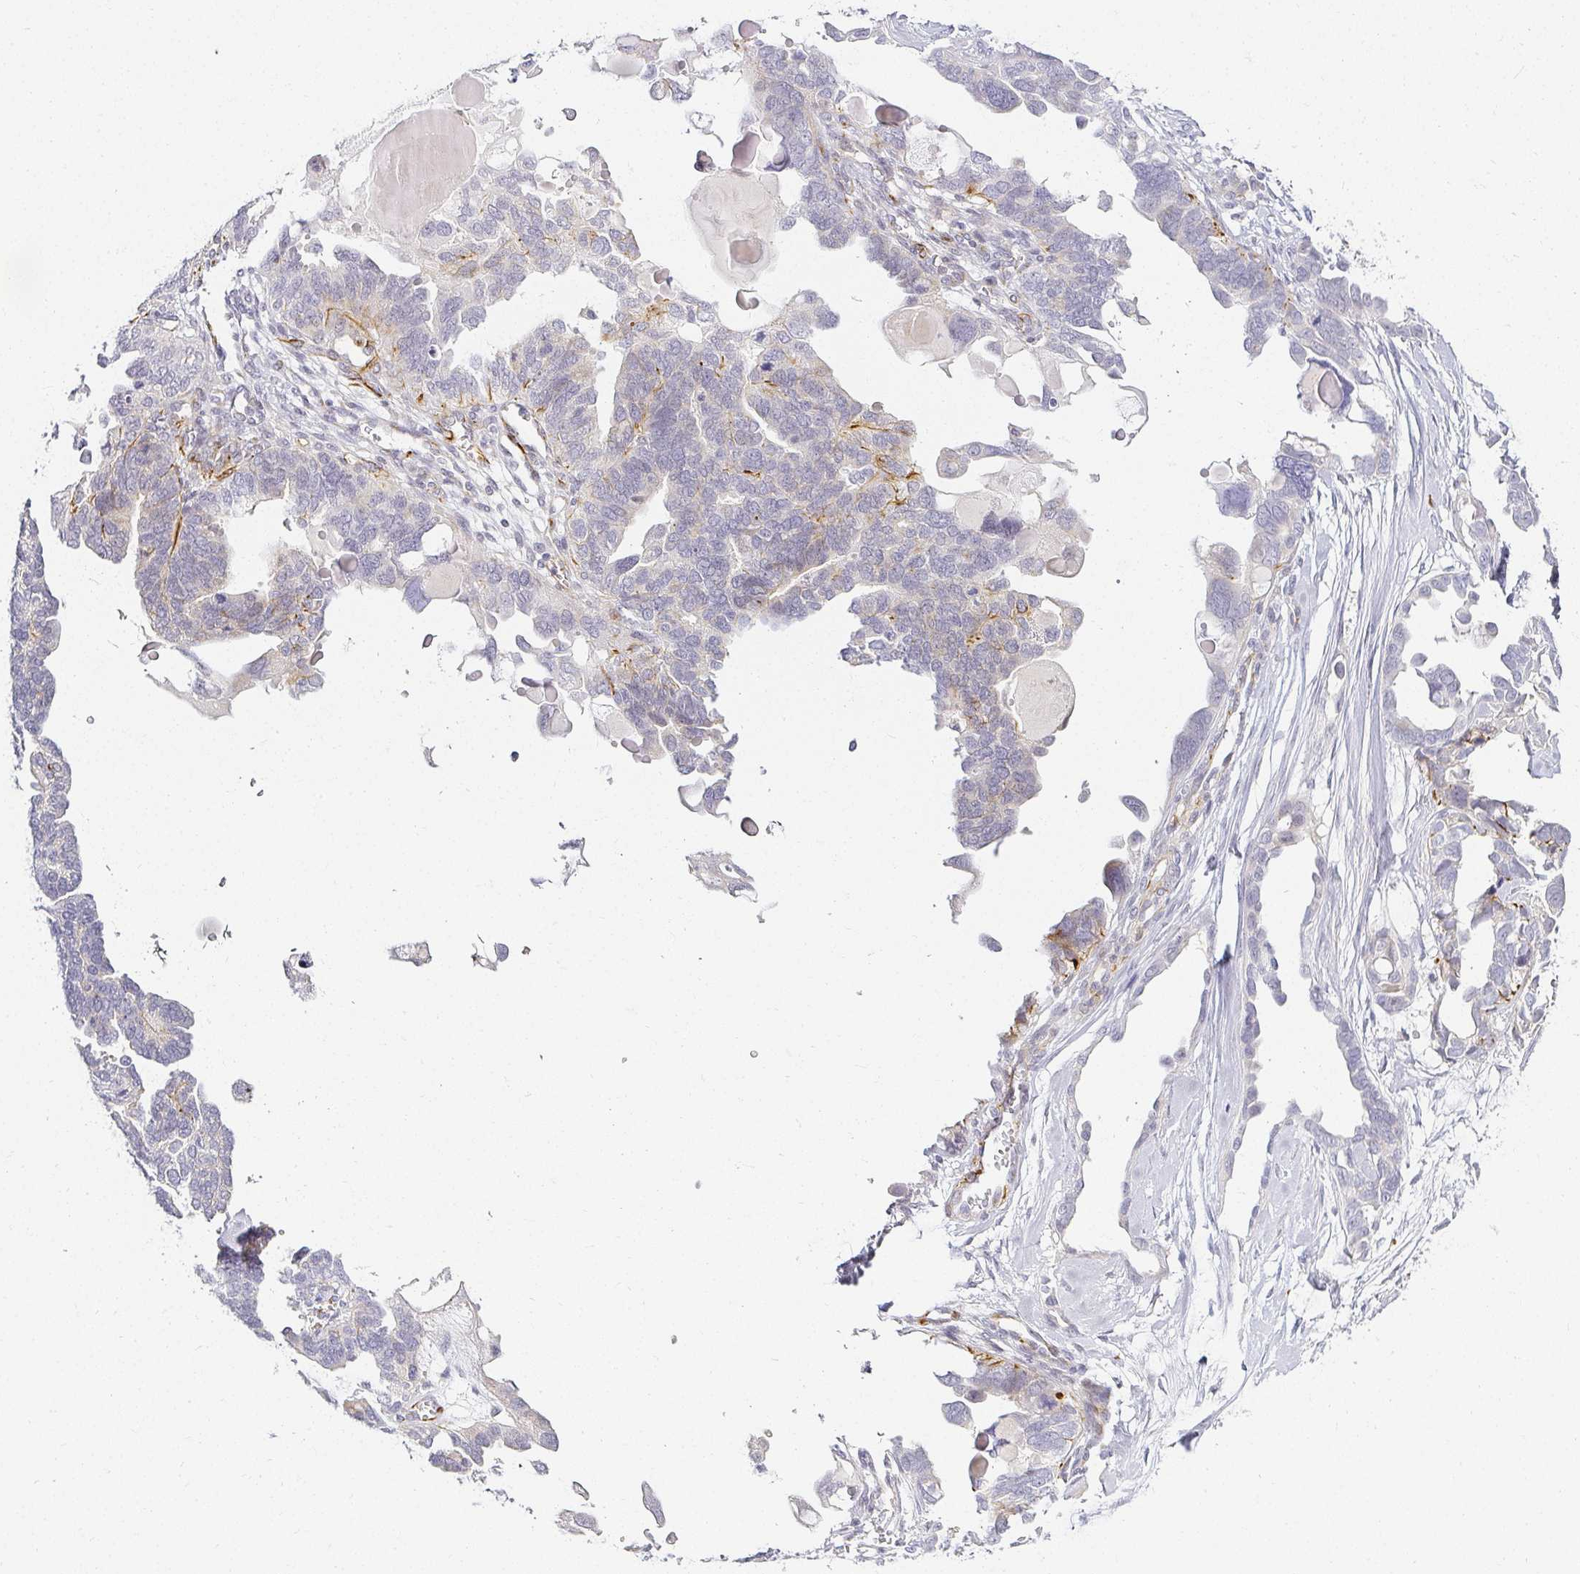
{"staining": {"intensity": "negative", "quantity": "none", "location": "none"}, "tissue": "ovarian cancer", "cell_type": "Tumor cells", "image_type": "cancer", "snomed": [{"axis": "morphology", "description": "Cystadenocarcinoma, serous, NOS"}, {"axis": "topography", "description": "Ovary"}], "caption": "This is an IHC histopathology image of human ovarian serous cystadenocarcinoma. There is no positivity in tumor cells.", "gene": "ACAN", "patient": {"sex": "female", "age": 51}}